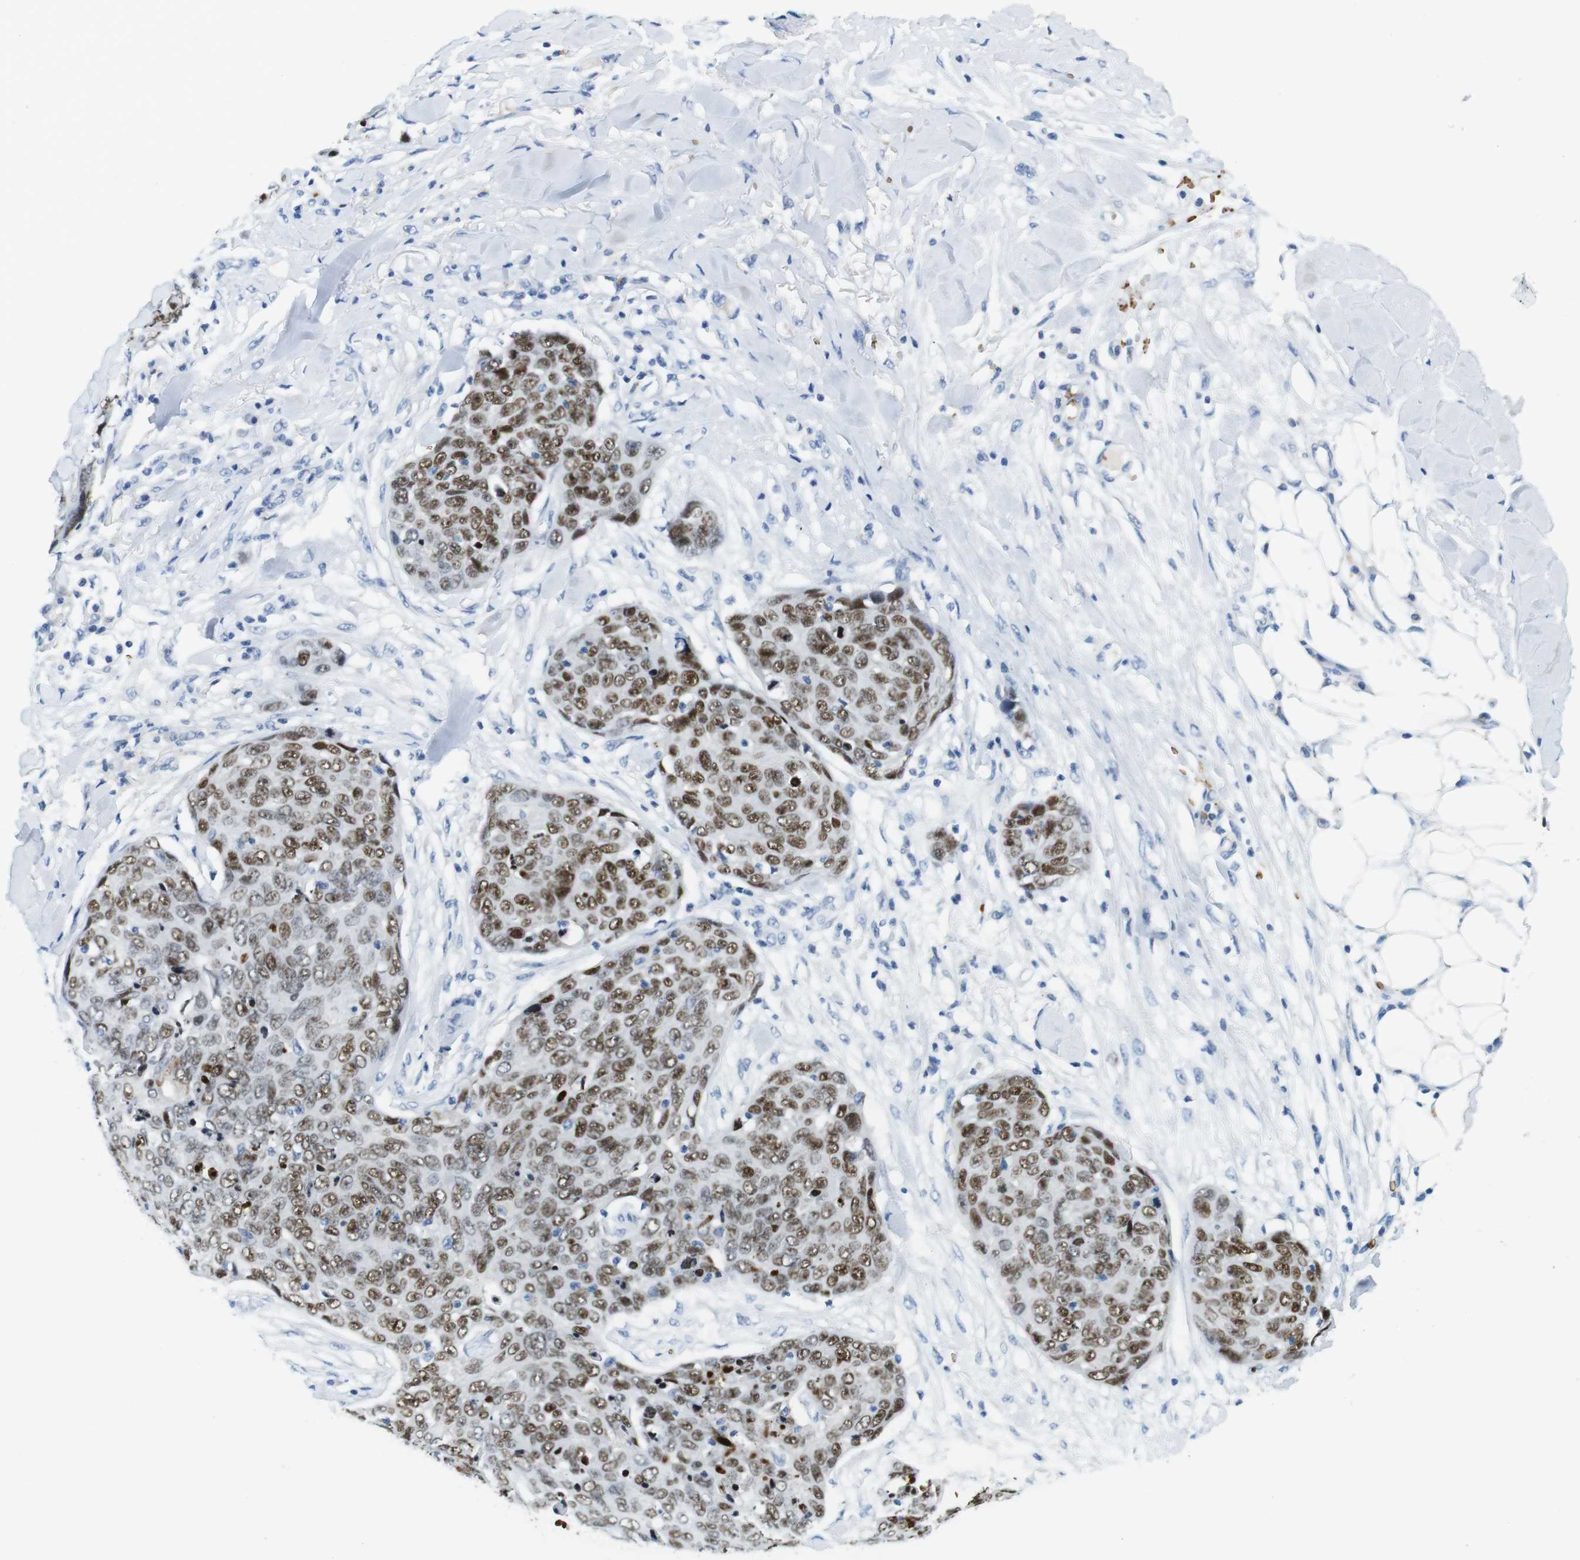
{"staining": {"intensity": "strong", "quantity": ">75%", "location": "nuclear"}, "tissue": "skin cancer", "cell_type": "Tumor cells", "image_type": "cancer", "snomed": [{"axis": "morphology", "description": "Squamous cell carcinoma in situ, NOS"}, {"axis": "morphology", "description": "Squamous cell carcinoma, NOS"}, {"axis": "topography", "description": "Skin"}], "caption": "Strong nuclear expression is seen in approximately >75% of tumor cells in squamous cell carcinoma (skin). (DAB IHC with brightfield microscopy, high magnification).", "gene": "TFAP2C", "patient": {"sex": "male", "age": 93}}